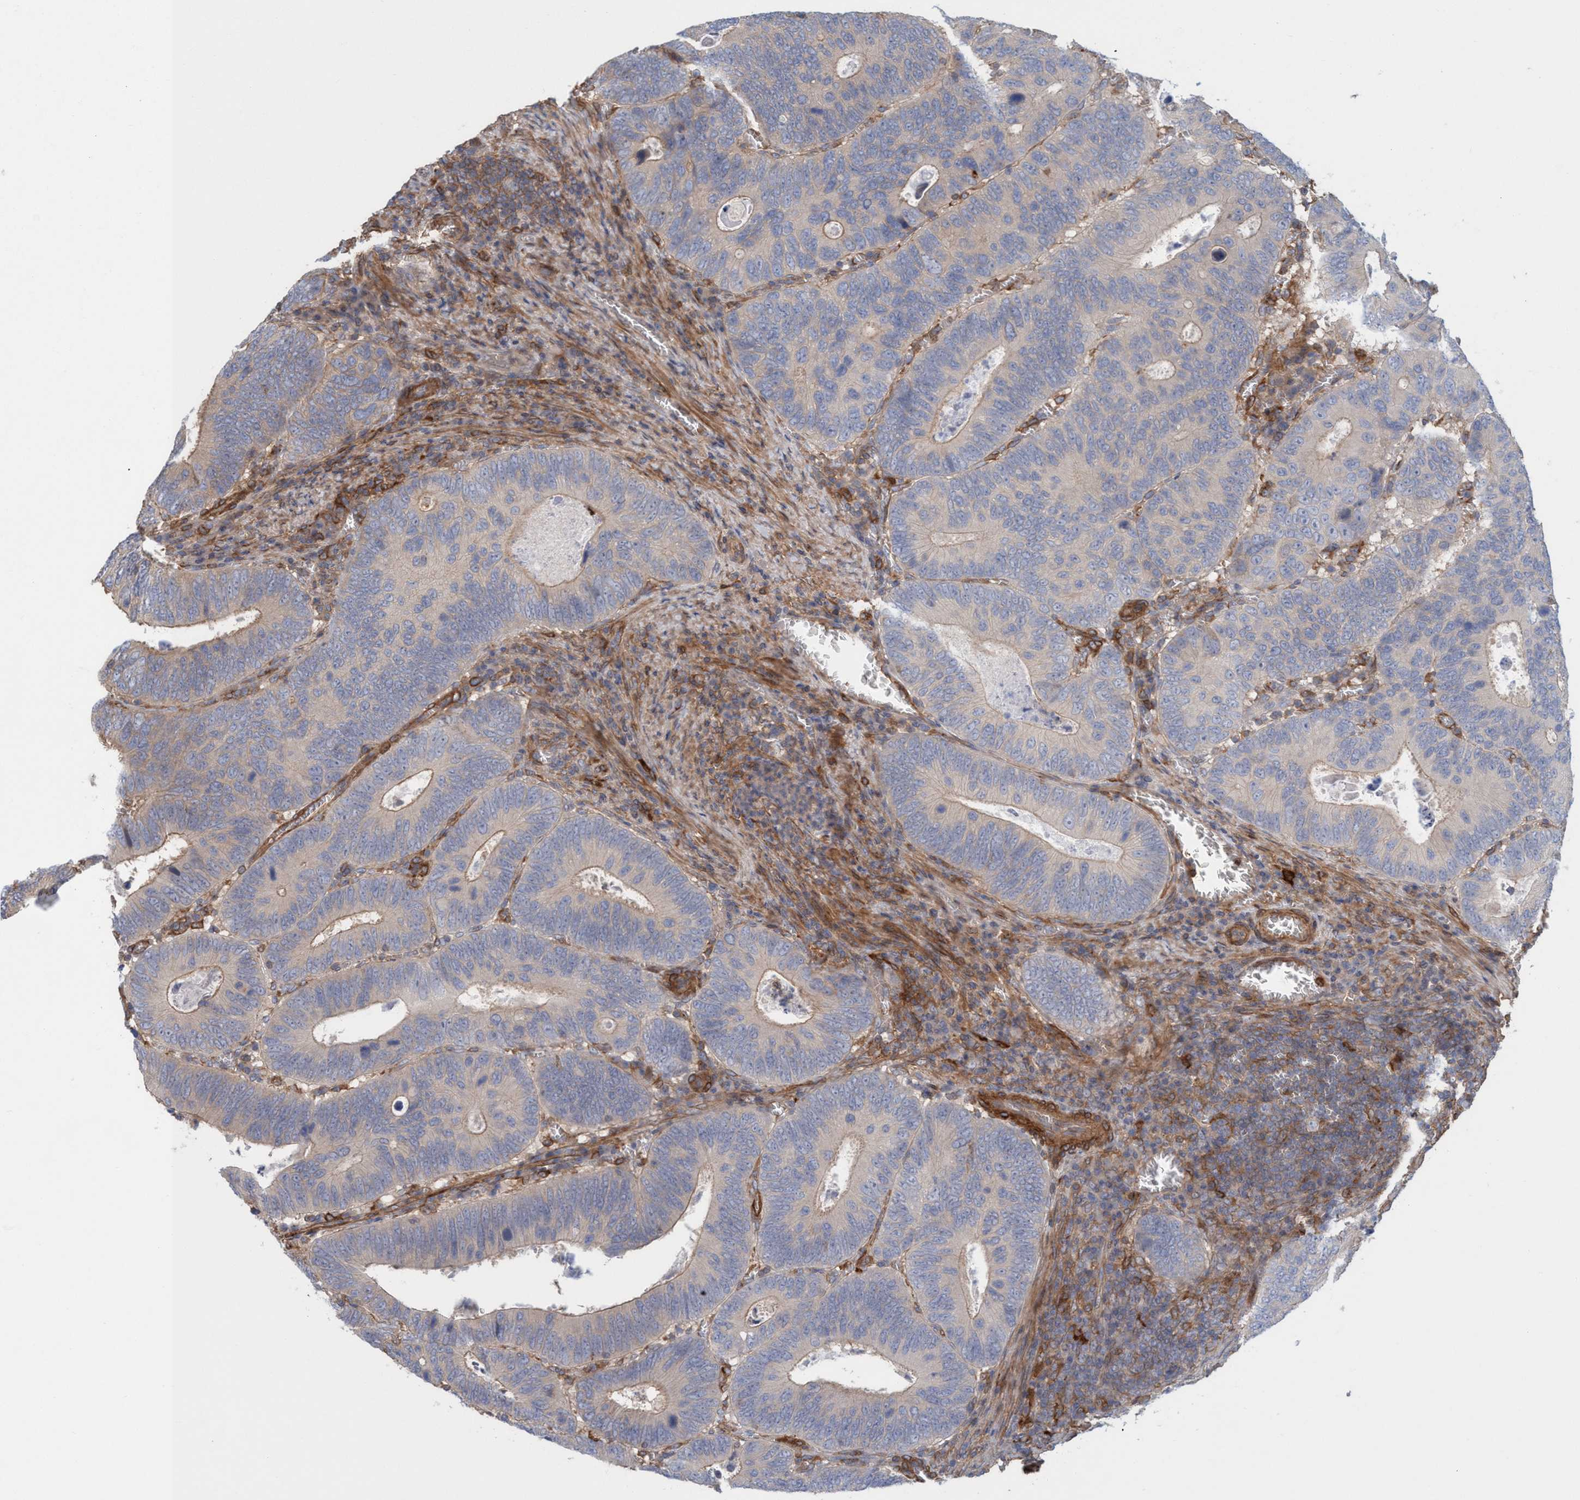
{"staining": {"intensity": "weak", "quantity": "25%-75%", "location": "cytoplasmic/membranous"}, "tissue": "colorectal cancer", "cell_type": "Tumor cells", "image_type": "cancer", "snomed": [{"axis": "morphology", "description": "Inflammation, NOS"}, {"axis": "morphology", "description": "Adenocarcinoma, NOS"}, {"axis": "topography", "description": "Colon"}], "caption": "Immunohistochemical staining of human adenocarcinoma (colorectal) reveals weak cytoplasmic/membranous protein positivity in about 25%-75% of tumor cells. The staining was performed using DAB (3,3'-diaminobenzidine), with brown indicating positive protein expression. Nuclei are stained blue with hematoxylin.", "gene": "SPECC1", "patient": {"sex": "male", "age": 72}}